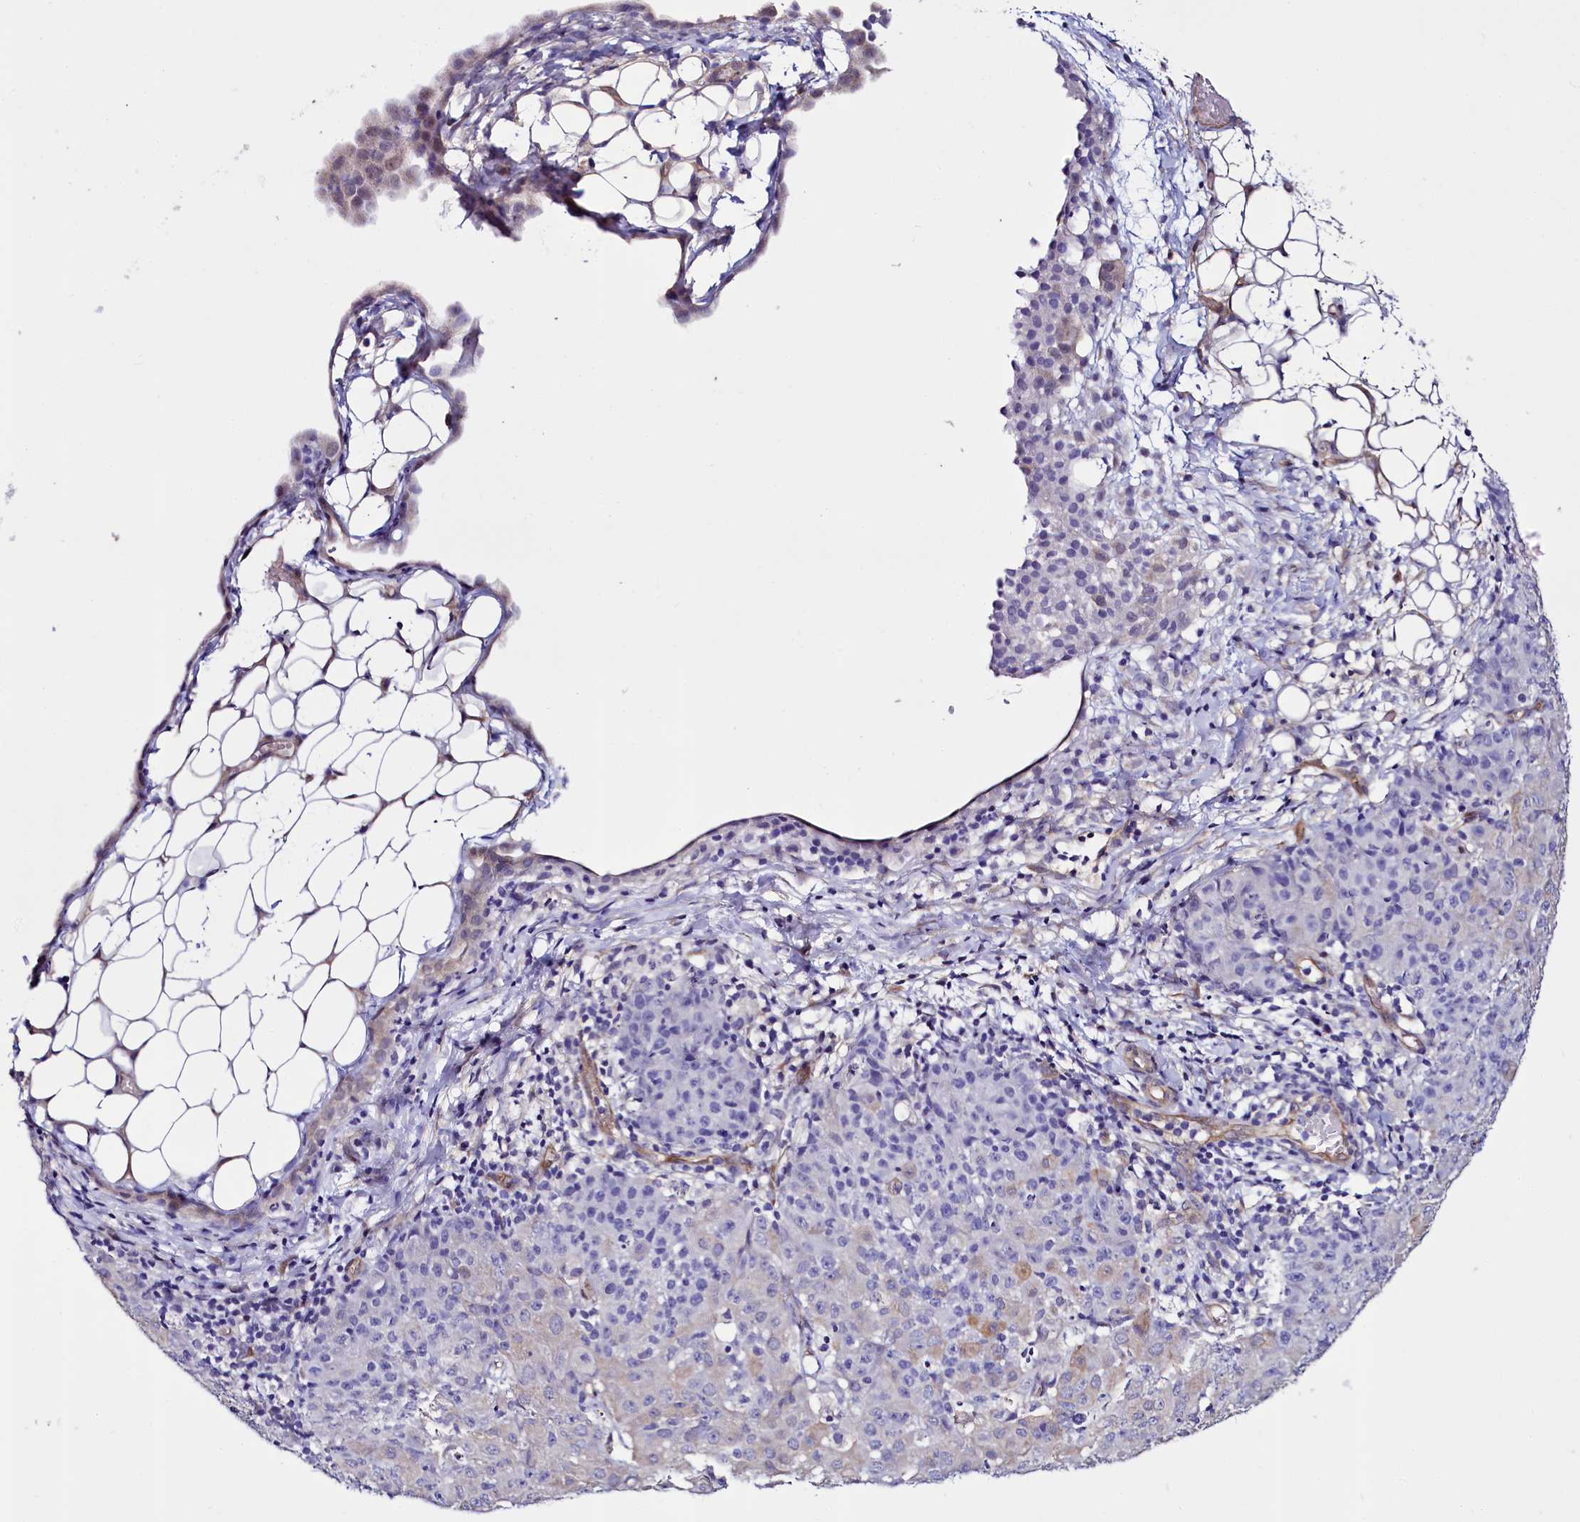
{"staining": {"intensity": "moderate", "quantity": "<25%", "location": "cytoplasmic/membranous"}, "tissue": "ovarian cancer", "cell_type": "Tumor cells", "image_type": "cancer", "snomed": [{"axis": "morphology", "description": "Carcinoma, endometroid"}, {"axis": "topography", "description": "Ovary"}], "caption": "Protein analysis of endometroid carcinoma (ovarian) tissue shows moderate cytoplasmic/membranous positivity in approximately <25% of tumor cells.", "gene": "STXBP1", "patient": {"sex": "female", "age": 42}}